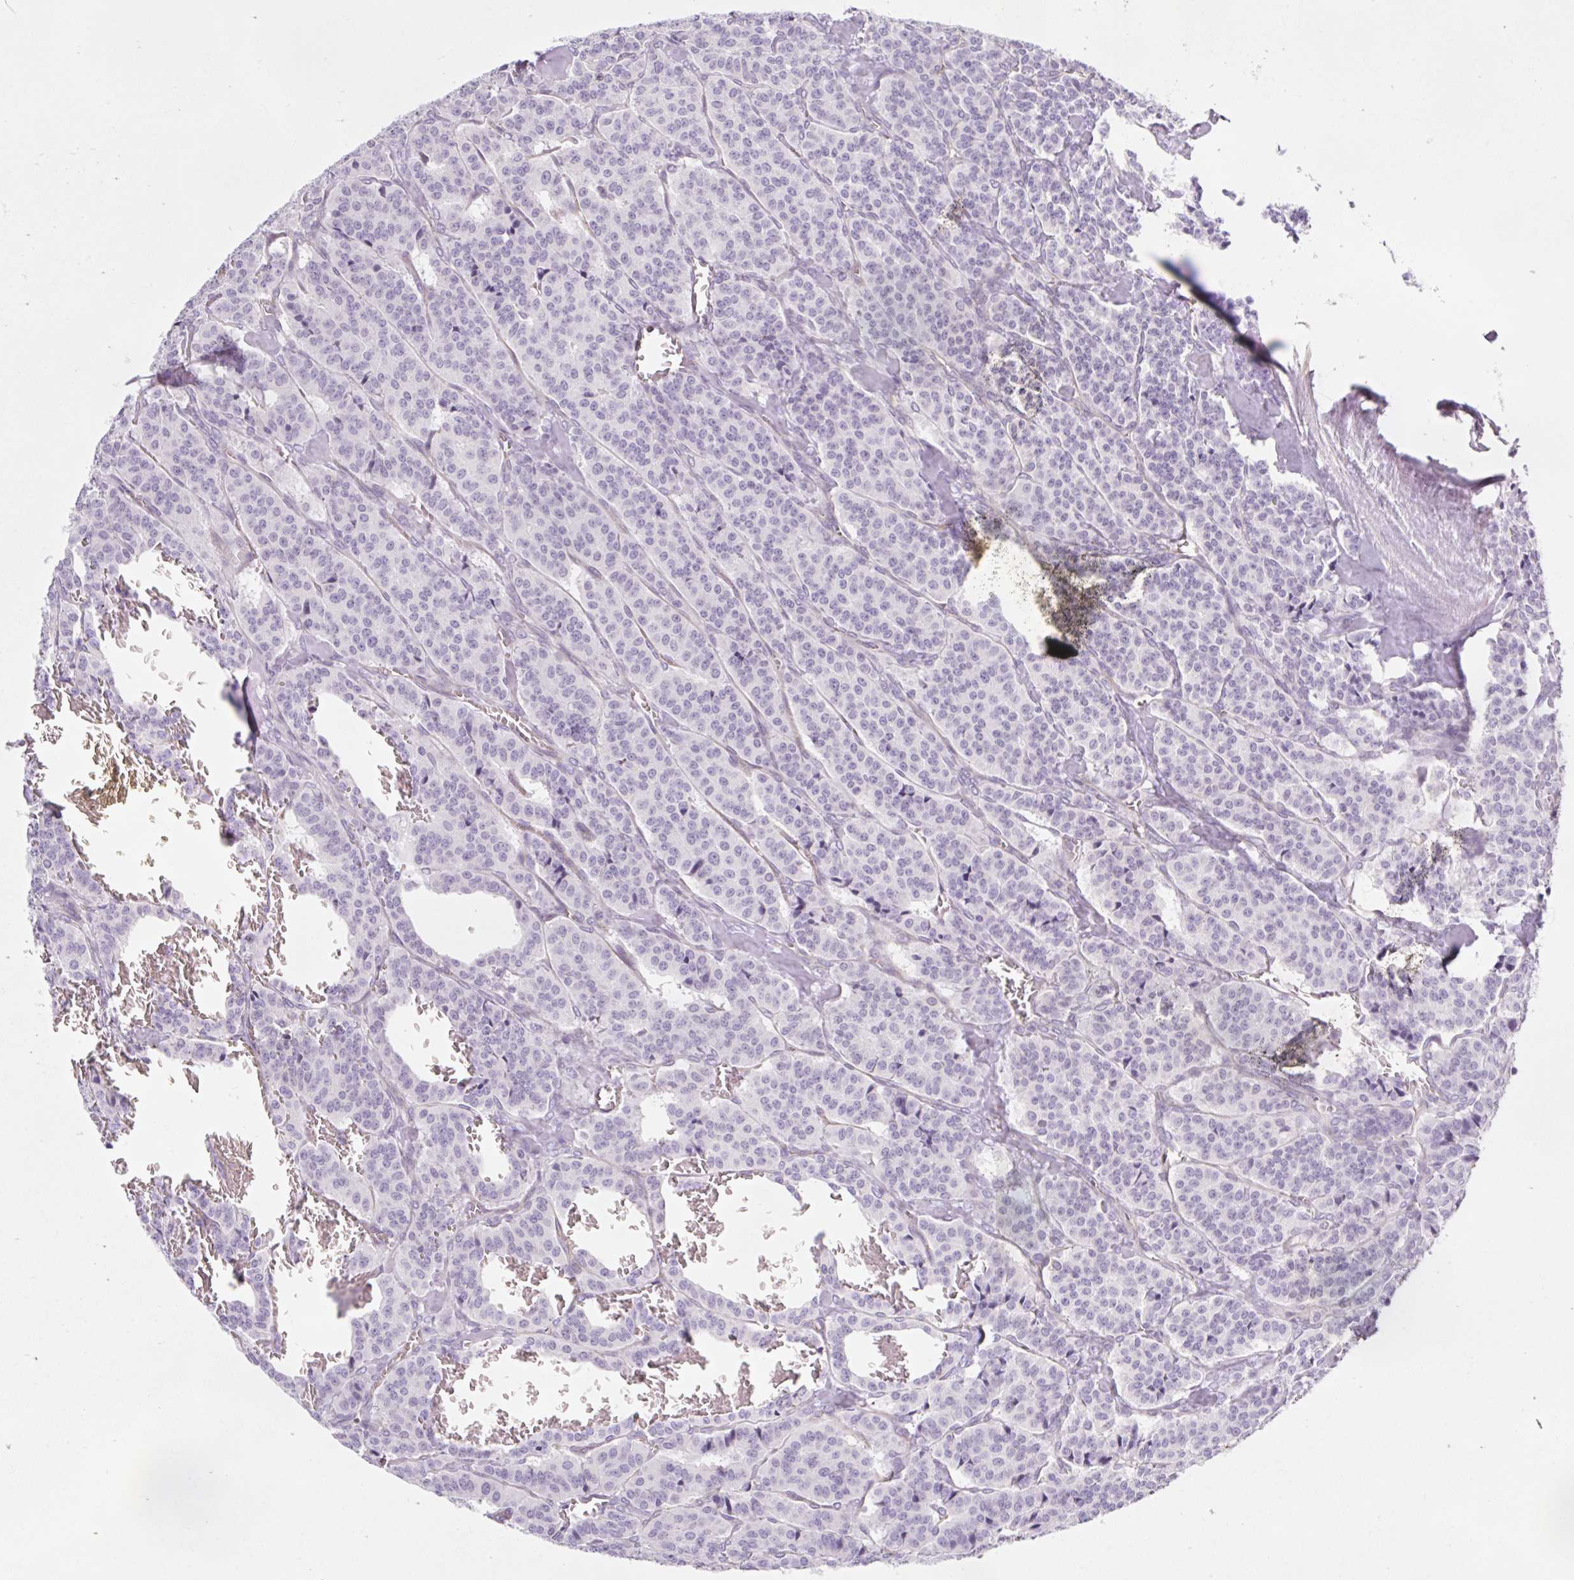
{"staining": {"intensity": "negative", "quantity": "none", "location": "none"}, "tissue": "carcinoid", "cell_type": "Tumor cells", "image_type": "cancer", "snomed": [{"axis": "morphology", "description": "Normal tissue, NOS"}, {"axis": "morphology", "description": "Carcinoid, malignant, NOS"}, {"axis": "topography", "description": "Lung"}], "caption": "Tumor cells are negative for brown protein staining in malignant carcinoid.", "gene": "BCAS1", "patient": {"sex": "female", "age": 46}}